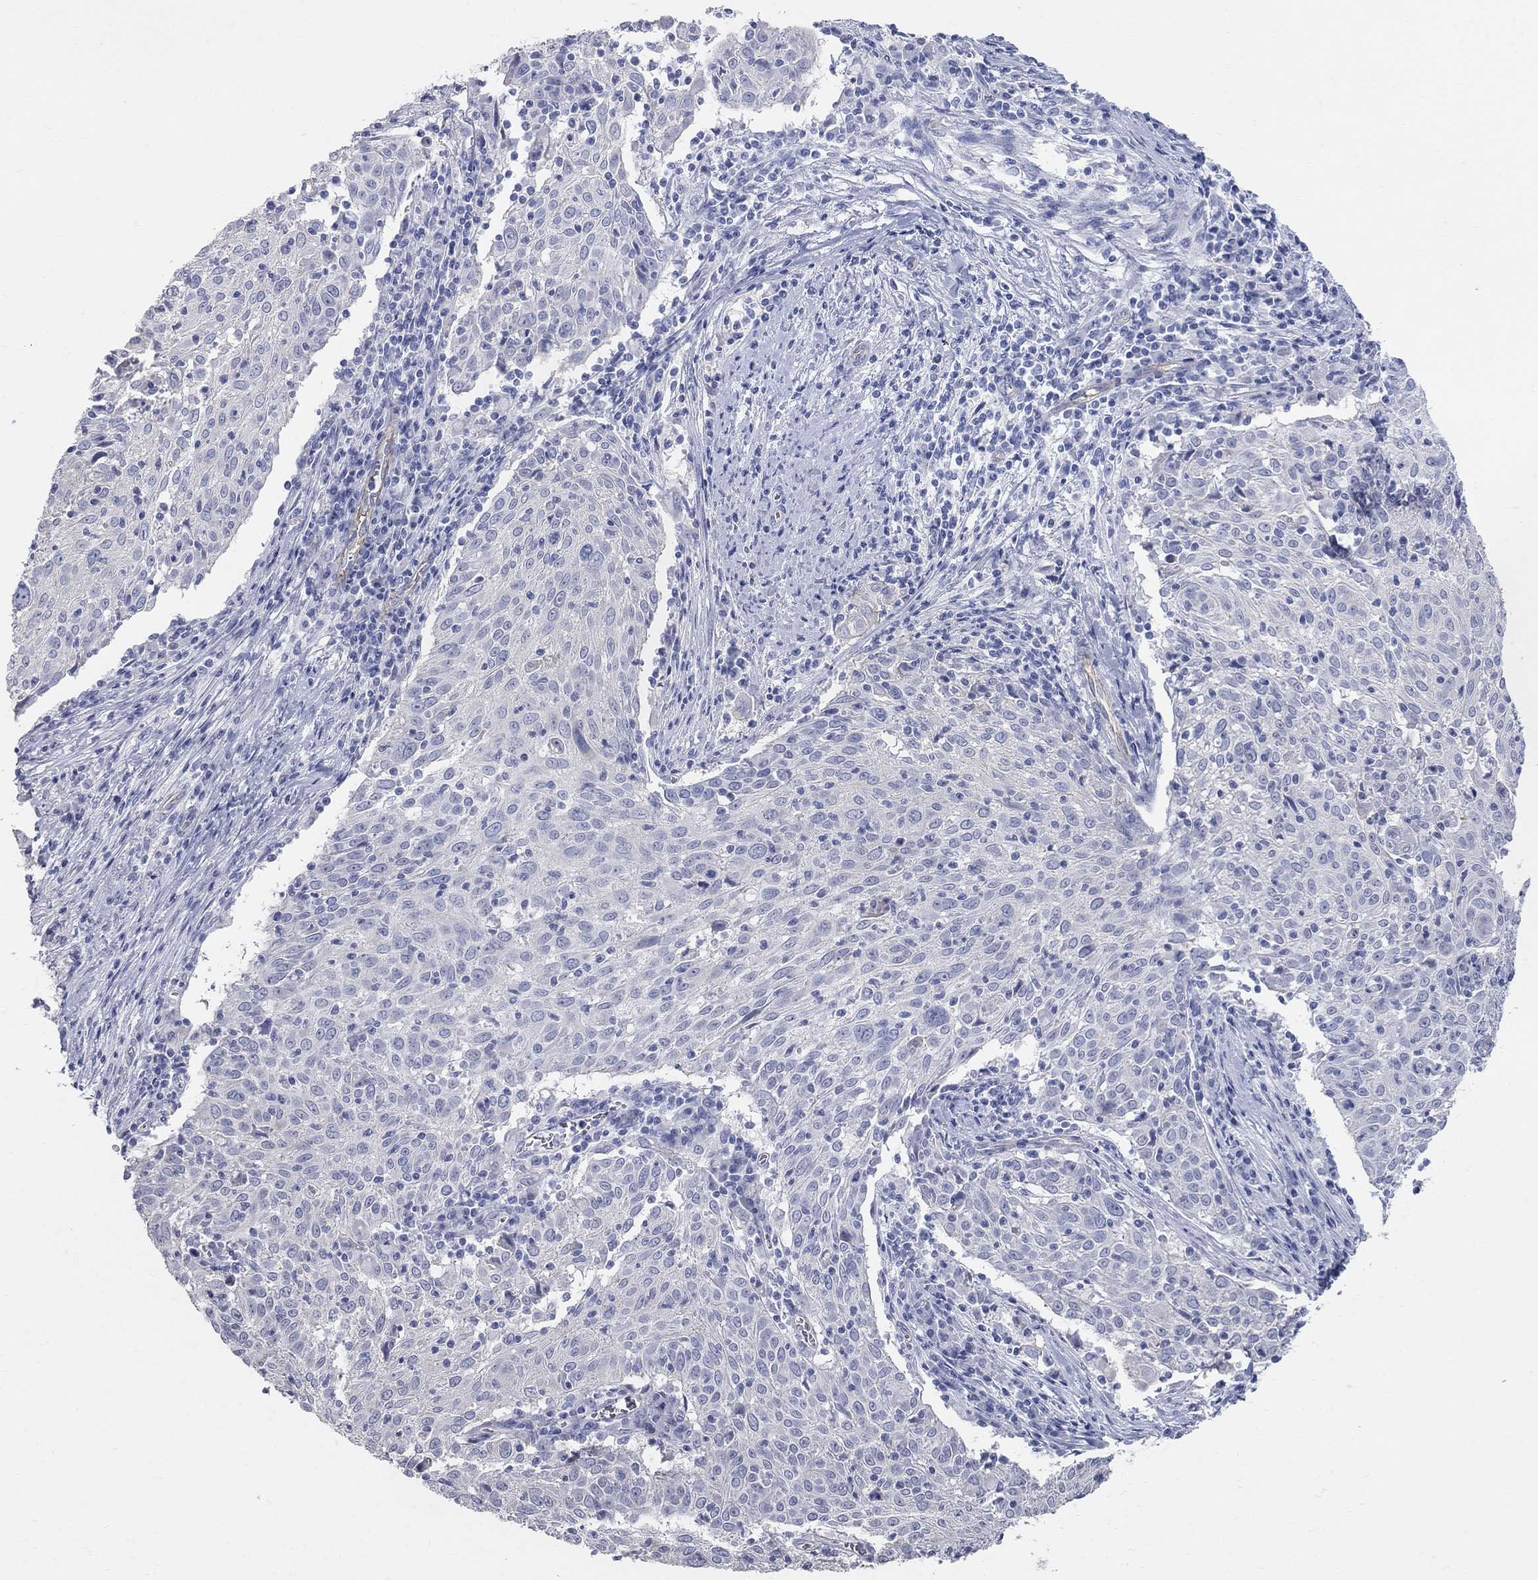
{"staining": {"intensity": "negative", "quantity": "none", "location": "none"}, "tissue": "cervical cancer", "cell_type": "Tumor cells", "image_type": "cancer", "snomed": [{"axis": "morphology", "description": "Squamous cell carcinoma, NOS"}, {"axis": "topography", "description": "Cervix"}], "caption": "Immunohistochemistry micrograph of squamous cell carcinoma (cervical) stained for a protein (brown), which displays no positivity in tumor cells. (DAB IHC, high magnification).", "gene": "AOX1", "patient": {"sex": "female", "age": 39}}